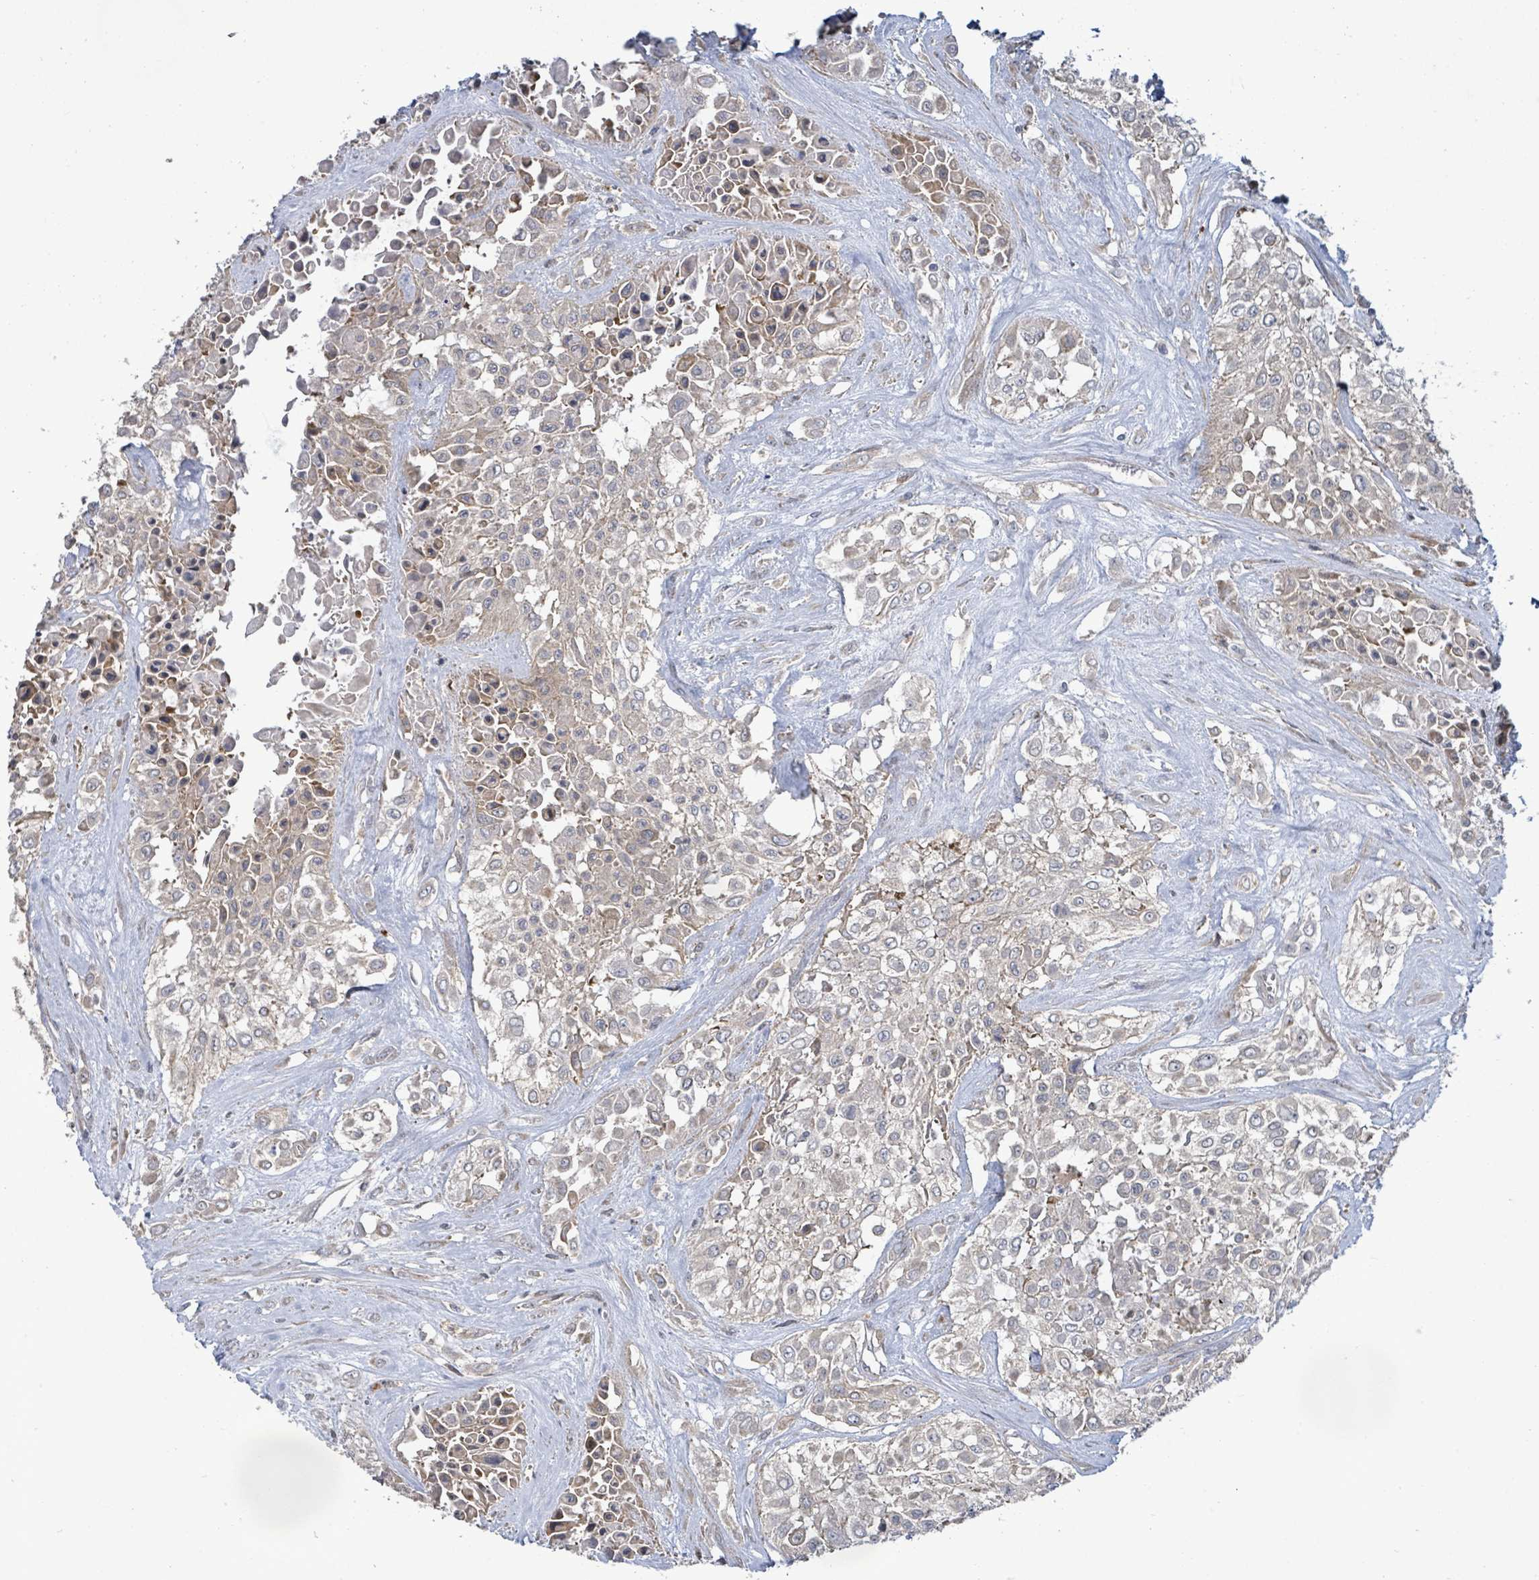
{"staining": {"intensity": "weak", "quantity": "<25%", "location": "cytoplasmic/membranous"}, "tissue": "urothelial cancer", "cell_type": "Tumor cells", "image_type": "cancer", "snomed": [{"axis": "morphology", "description": "Urothelial carcinoma, High grade"}, {"axis": "topography", "description": "Urinary bladder"}], "caption": "Immunohistochemistry of urothelial cancer reveals no positivity in tumor cells.", "gene": "KBTBD11", "patient": {"sex": "male", "age": 67}}